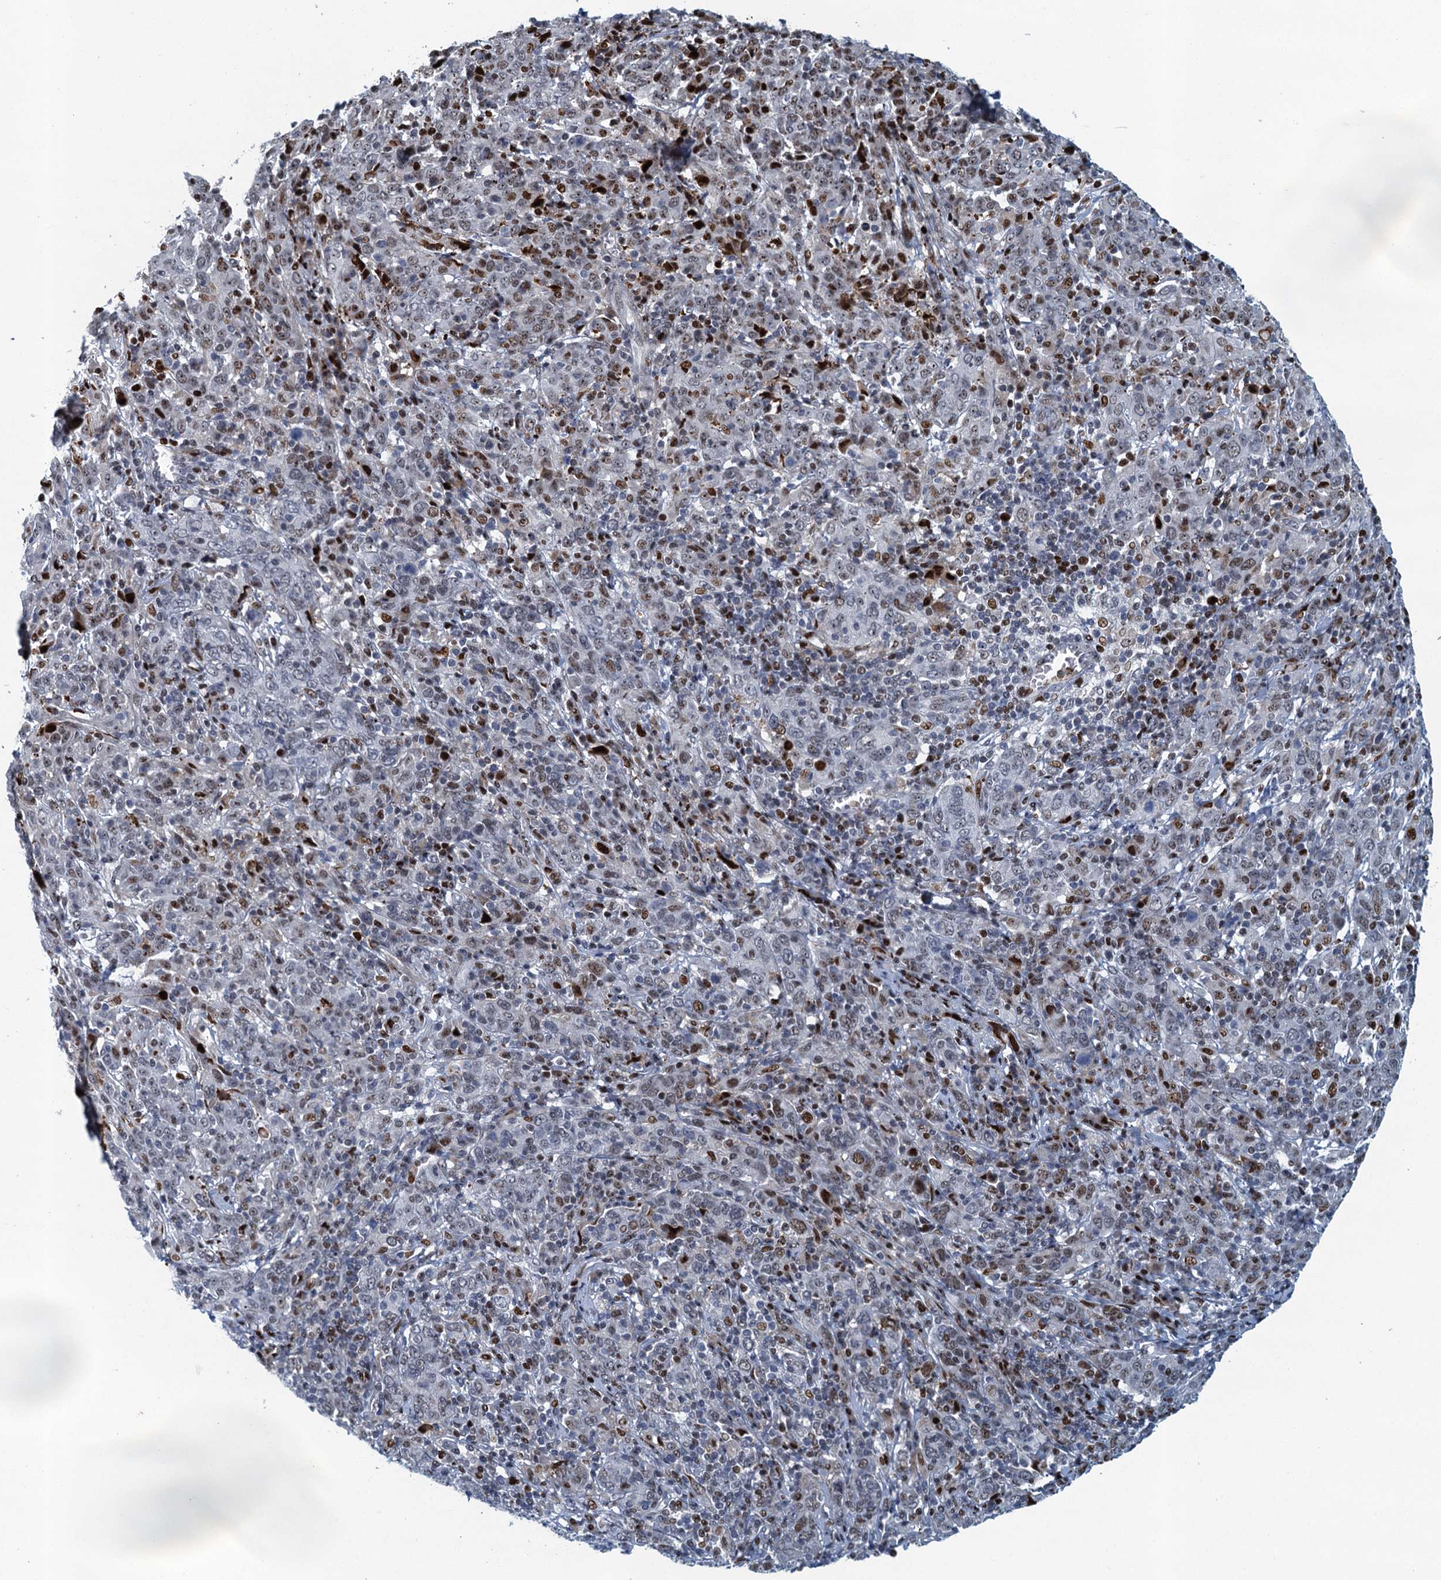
{"staining": {"intensity": "moderate", "quantity": "25%-75%", "location": "nuclear"}, "tissue": "cervical cancer", "cell_type": "Tumor cells", "image_type": "cancer", "snomed": [{"axis": "morphology", "description": "Squamous cell carcinoma, NOS"}, {"axis": "topography", "description": "Cervix"}], "caption": "Human cervical squamous cell carcinoma stained with a protein marker displays moderate staining in tumor cells.", "gene": "ANKRD13D", "patient": {"sex": "female", "age": 67}}